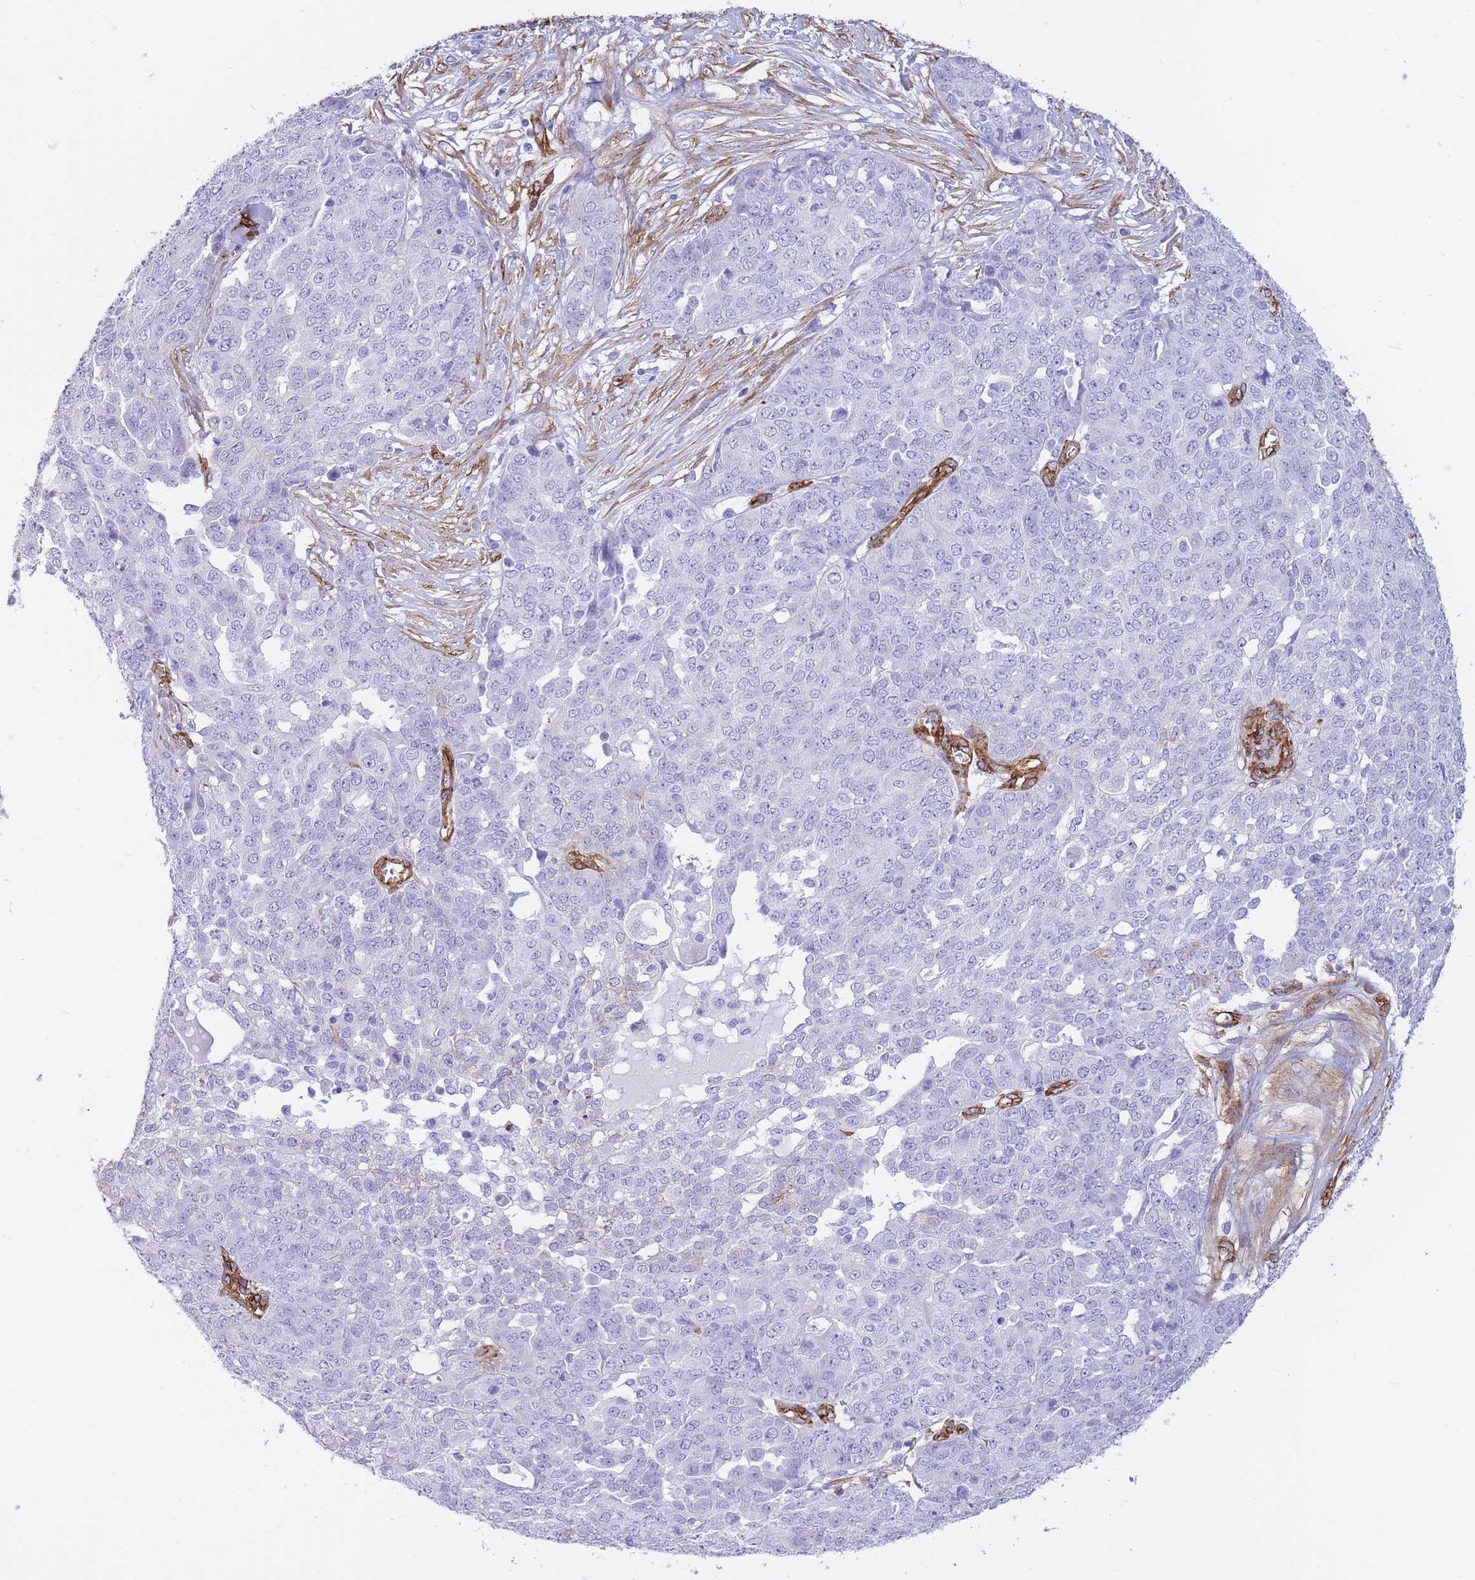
{"staining": {"intensity": "negative", "quantity": "none", "location": "none"}, "tissue": "ovarian cancer", "cell_type": "Tumor cells", "image_type": "cancer", "snomed": [{"axis": "morphology", "description": "Cystadenocarcinoma, serous, NOS"}, {"axis": "topography", "description": "Soft tissue"}, {"axis": "topography", "description": "Ovary"}], "caption": "High power microscopy image of an IHC image of serous cystadenocarcinoma (ovarian), revealing no significant positivity in tumor cells.", "gene": "CAVIN1", "patient": {"sex": "female", "age": 57}}